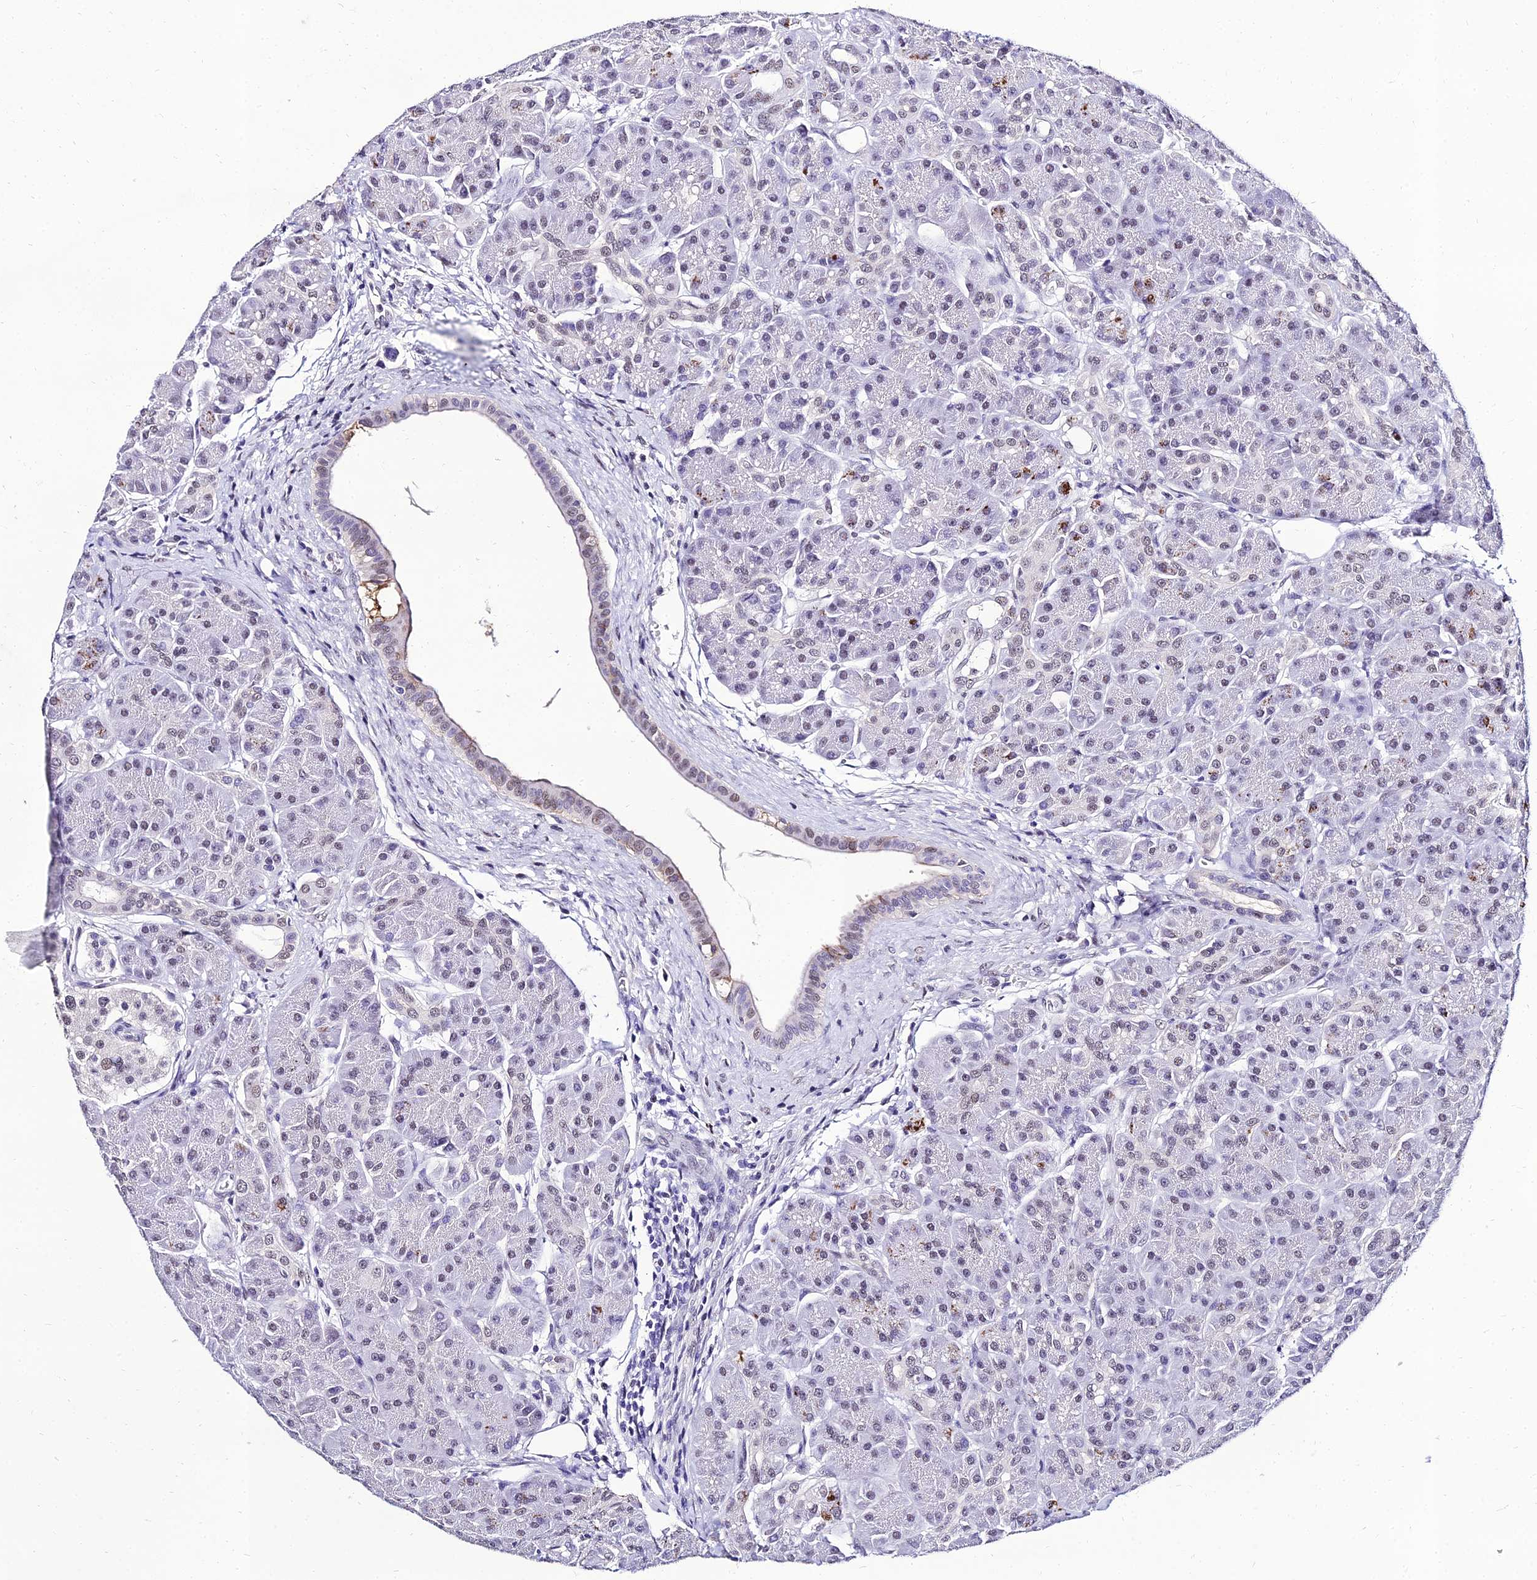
{"staining": {"intensity": "weak", "quantity": "25%-75%", "location": "nuclear"}, "tissue": "pancreas", "cell_type": "Exocrine glandular cells", "image_type": "normal", "snomed": [{"axis": "morphology", "description": "Normal tissue, NOS"}, {"axis": "topography", "description": "Pancreas"}], "caption": "IHC of unremarkable pancreas reveals low levels of weak nuclear positivity in about 25%-75% of exocrine glandular cells.", "gene": "PPP4R2", "patient": {"sex": "male", "age": 63}}